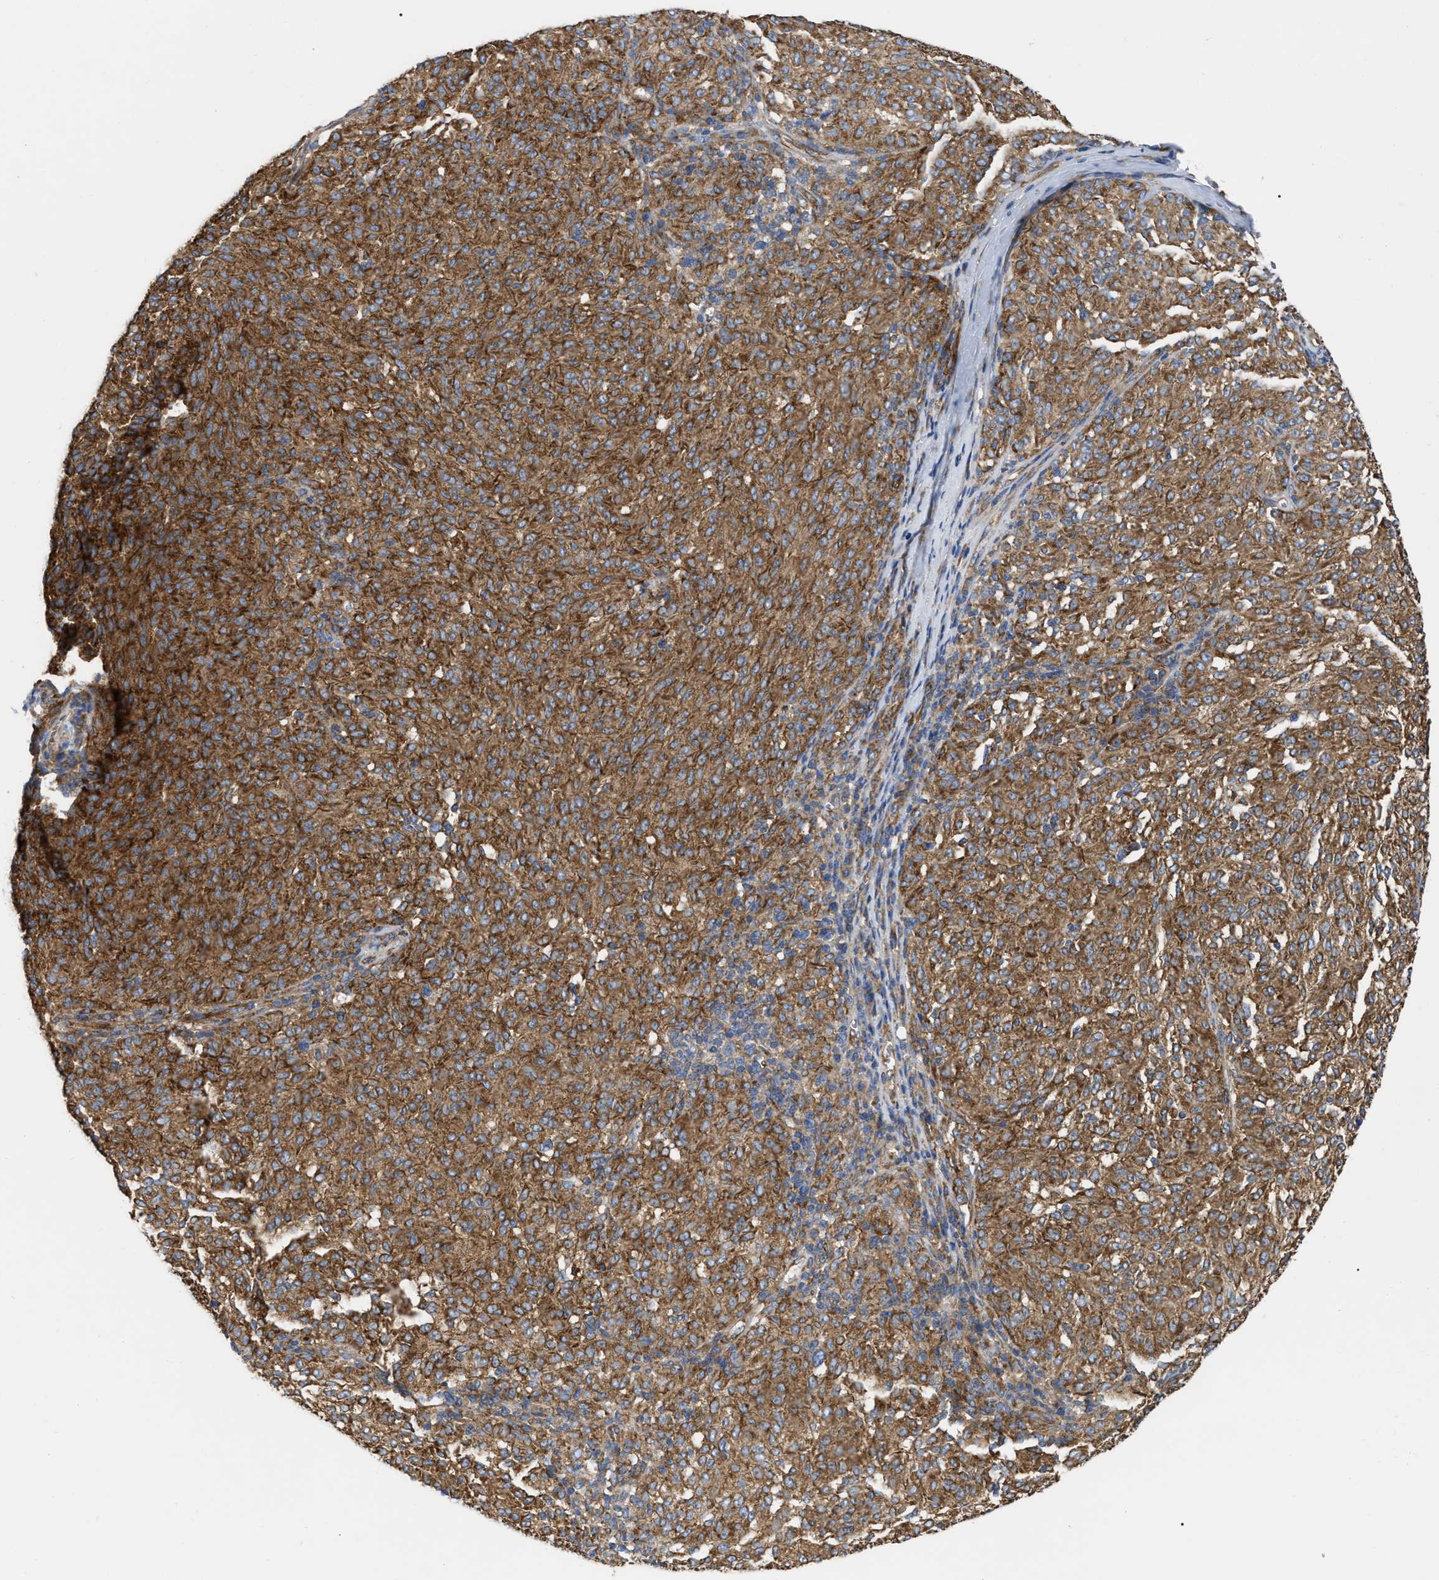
{"staining": {"intensity": "strong", "quantity": ">75%", "location": "cytoplasmic/membranous"}, "tissue": "melanoma", "cell_type": "Tumor cells", "image_type": "cancer", "snomed": [{"axis": "morphology", "description": "Malignant melanoma, NOS"}, {"axis": "topography", "description": "Skin"}], "caption": "Protein staining of malignant melanoma tissue exhibits strong cytoplasmic/membranous positivity in about >75% of tumor cells.", "gene": "FAM120A", "patient": {"sex": "female", "age": 72}}